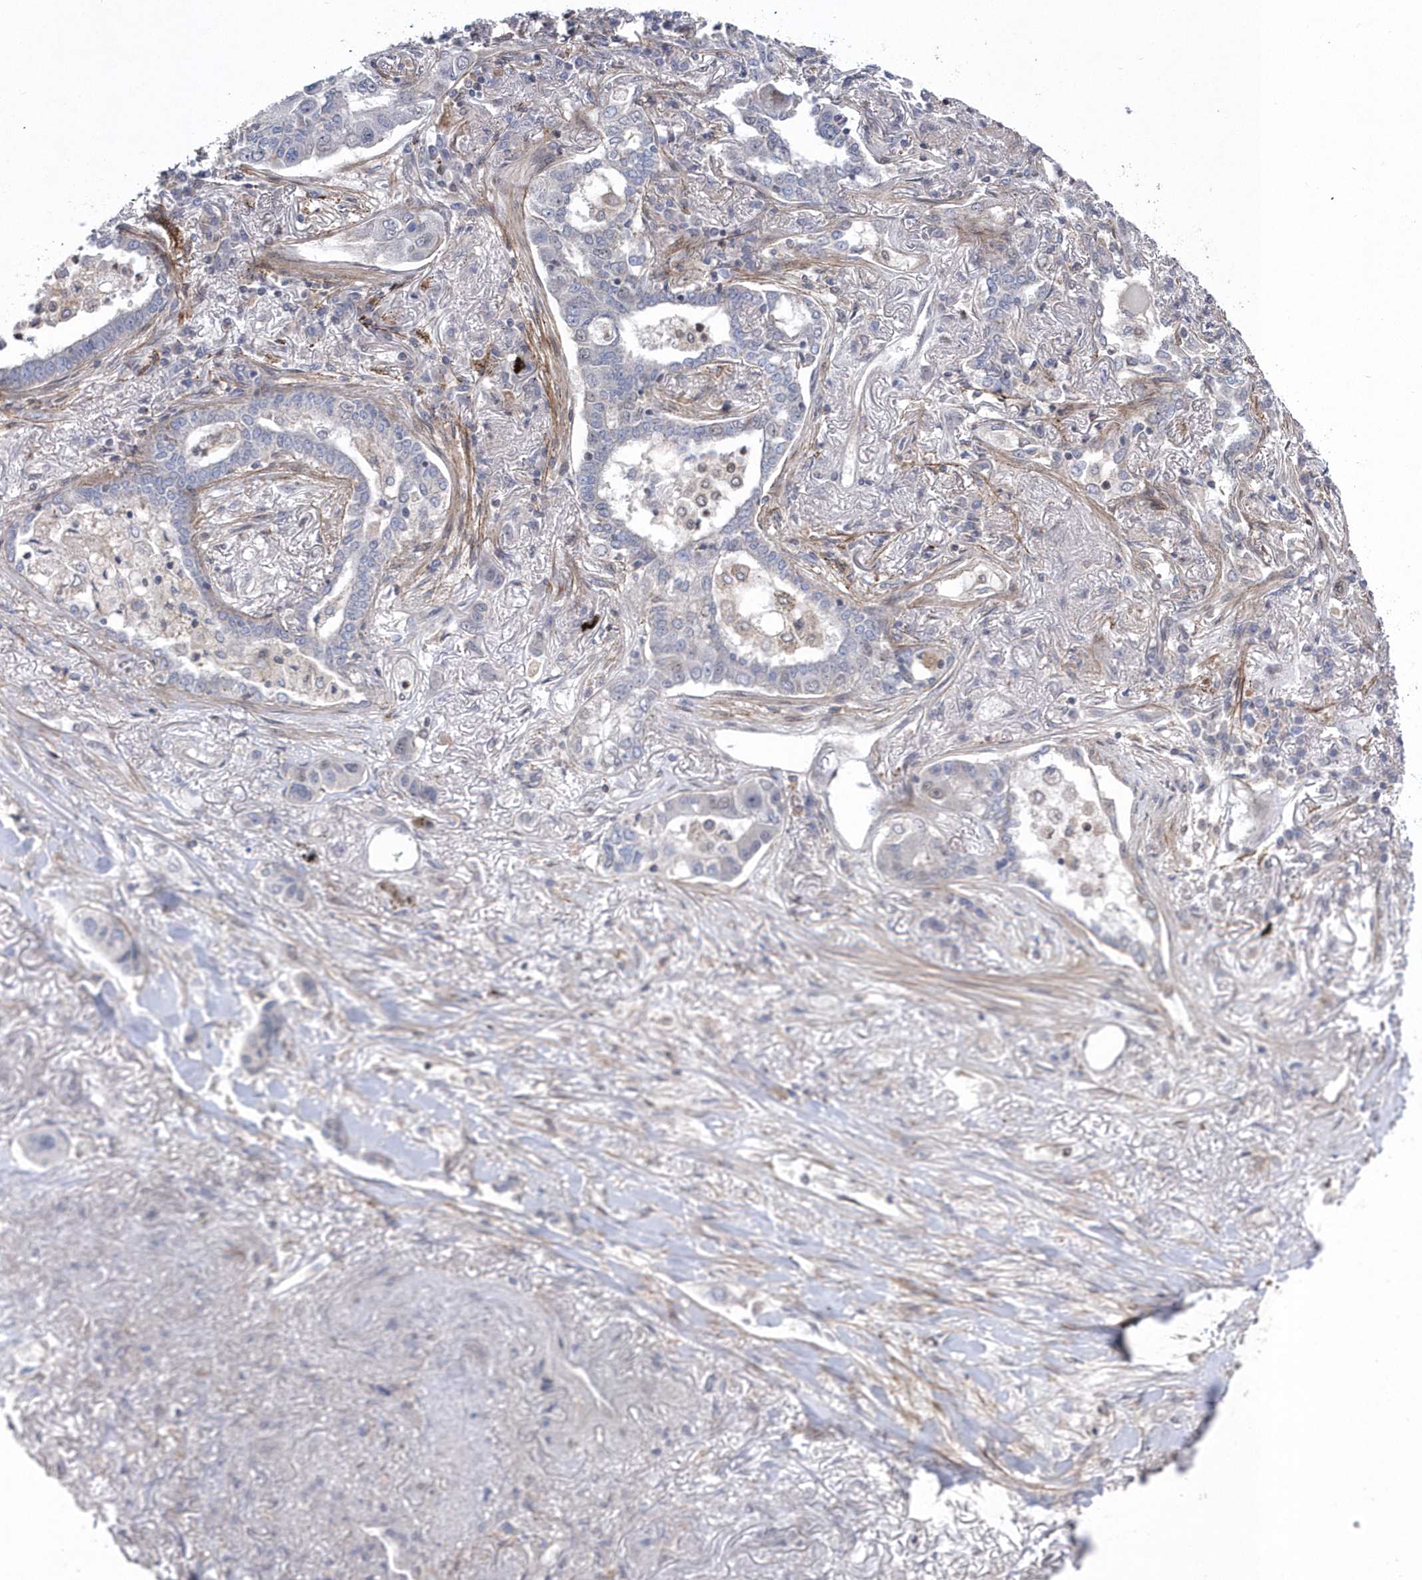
{"staining": {"intensity": "negative", "quantity": "none", "location": "none"}, "tissue": "lung cancer", "cell_type": "Tumor cells", "image_type": "cancer", "snomed": [{"axis": "morphology", "description": "Adenocarcinoma, NOS"}, {"axis": "topography", "description": "Lung"}], "caption": "DAB immunohistochemical staining of lung cancer (adenocarcinoma) reveals no significant positivity in tumor cells.", "gene": "BOD1L1", "patient": {"sex": "male", "age": 49}}